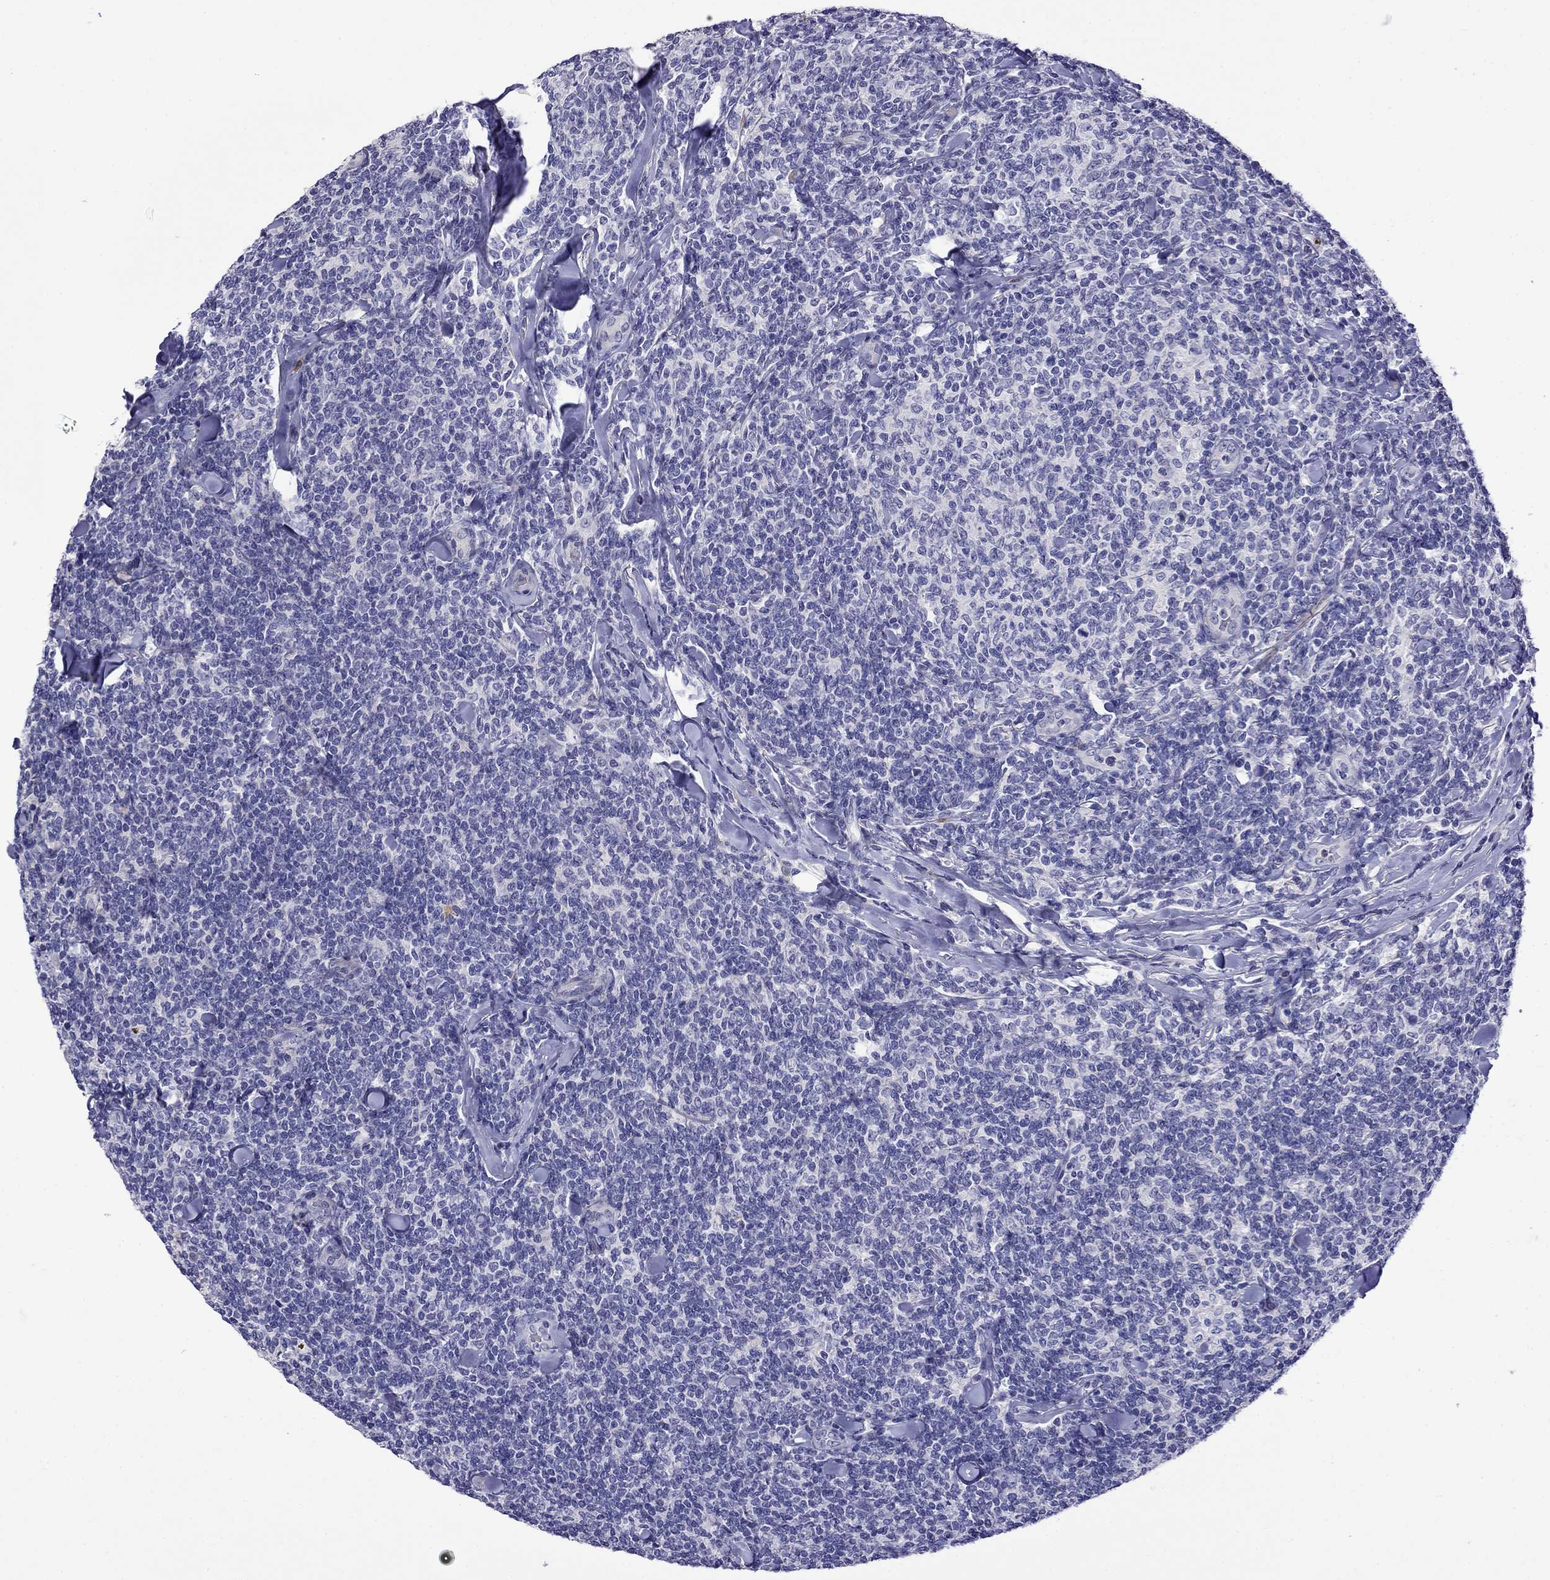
{"staining": {"intensity": "negative", "quantity": "none", "location": "none"}, "tissue": "lymphoma", "cell_type": "Tumor cells", "image_type": "cancer", "snomed": [{"axis": "morphology", "description": "Malignant lymphoma, non-Hodgkin's type, Low grade"}, {"axis": "topography", "description": "Lymph node"}], "caption": "Tumor cells are negative for brown protein staining in low-grade malignant lymphoma, non-Hodgkin's type. (DAB (3,3'-diaminobenzidine) immunohistochemistry (IHC) with hematoxylin counter stain).", "gene": "STAR", "patient": {"sex": "female", "age": 56}}